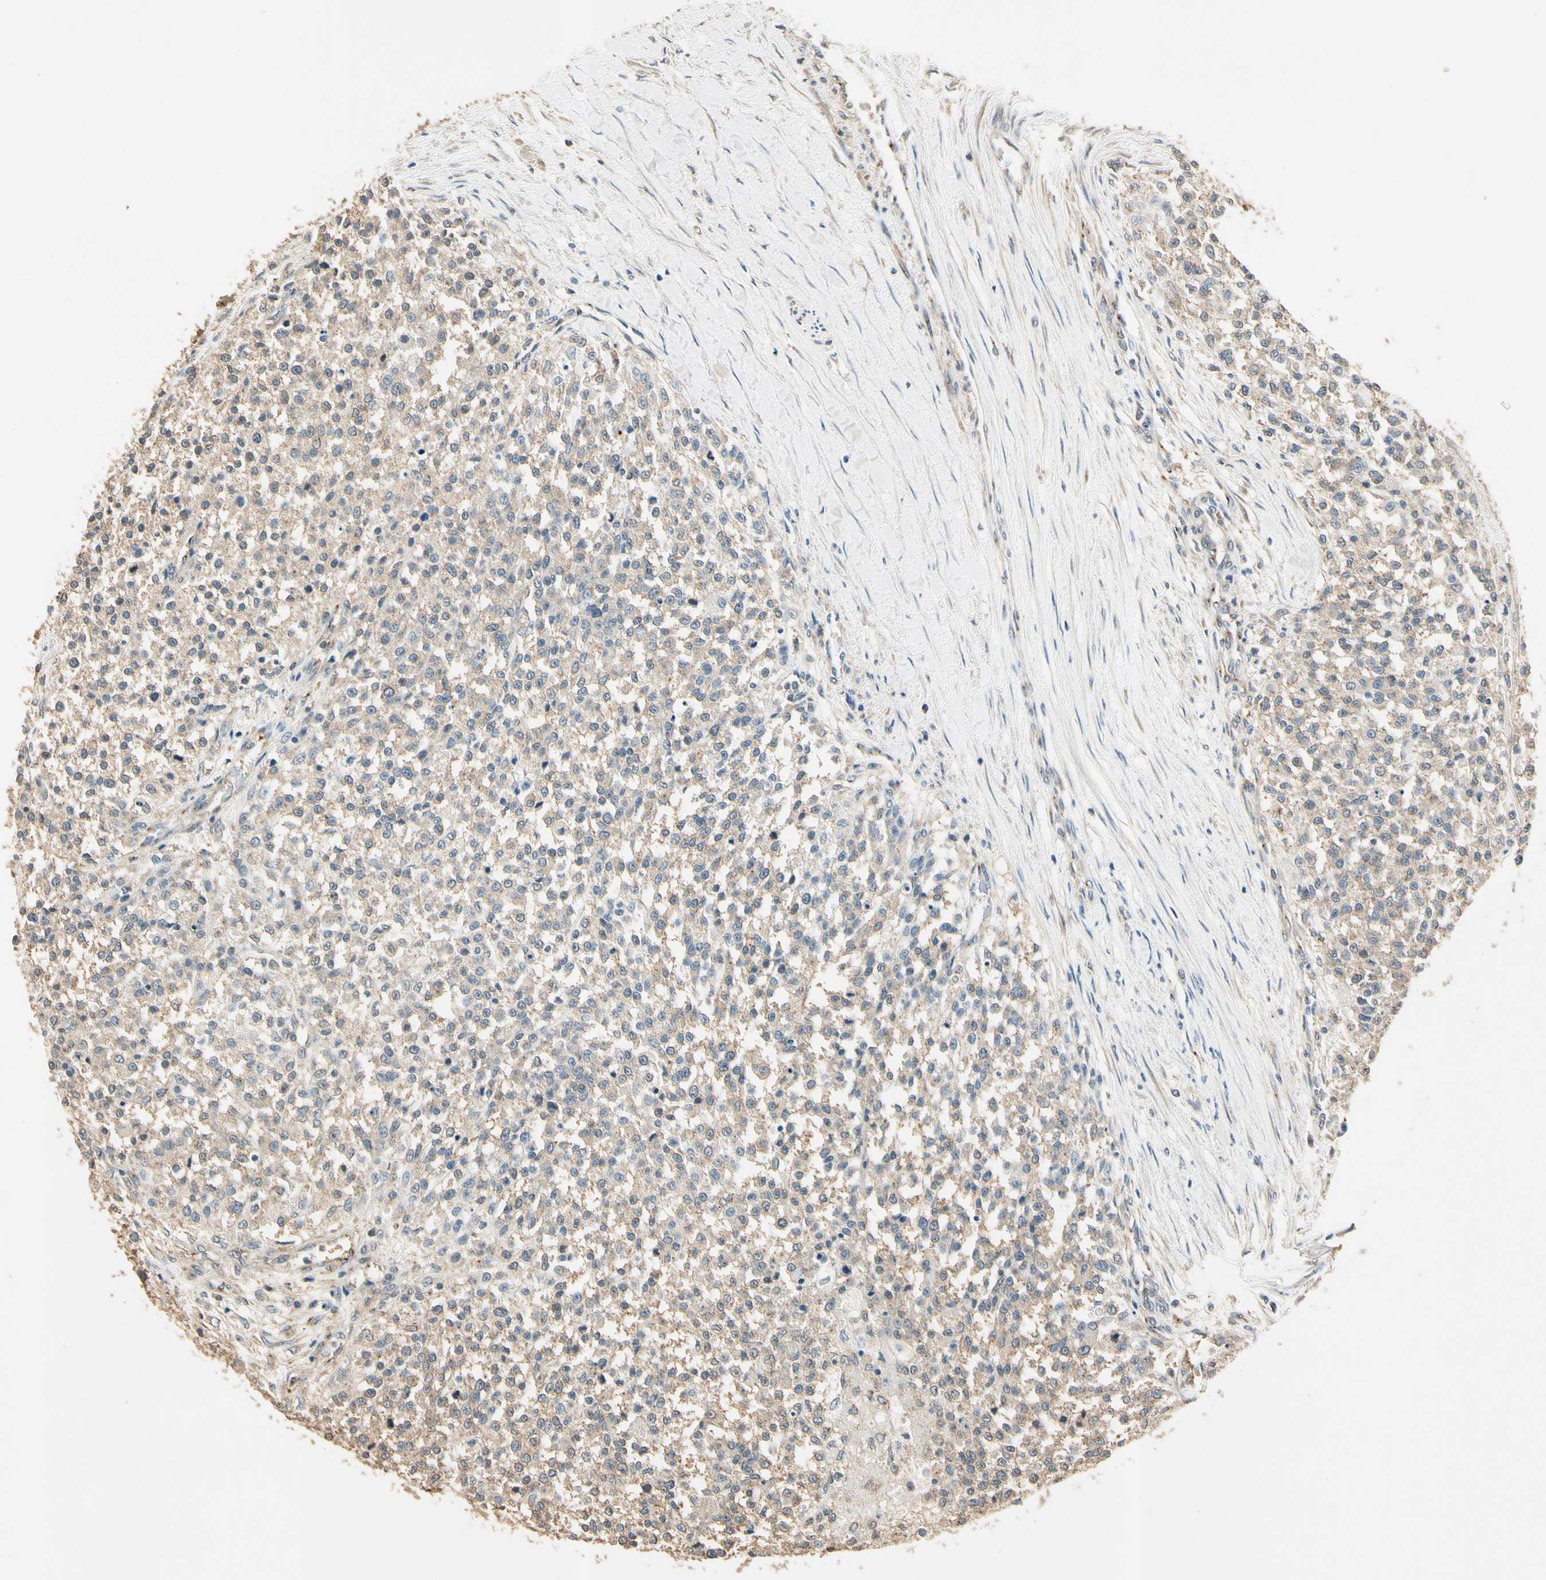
{"staining": {"intensity": "weak", "quantity": ">75%", "location": "cytoplasmic/membranous"}, "tissue": "testis cancer", "cell_type": "Tumor cells", "image_type": "cancer", "snomed": [{"axis": "morphology", "description": "Seminoma, NOS"}, {"axis": "topography", "description": "Testis"}], "caption": "Immunohistochemical staining of testis cancer (seminoma) displays weak cytoplasmic/membranous protein positivity in about >75% of tumor cells.", "gene": "AKAP9", "patient": {"sex": "male", "age": 59}}